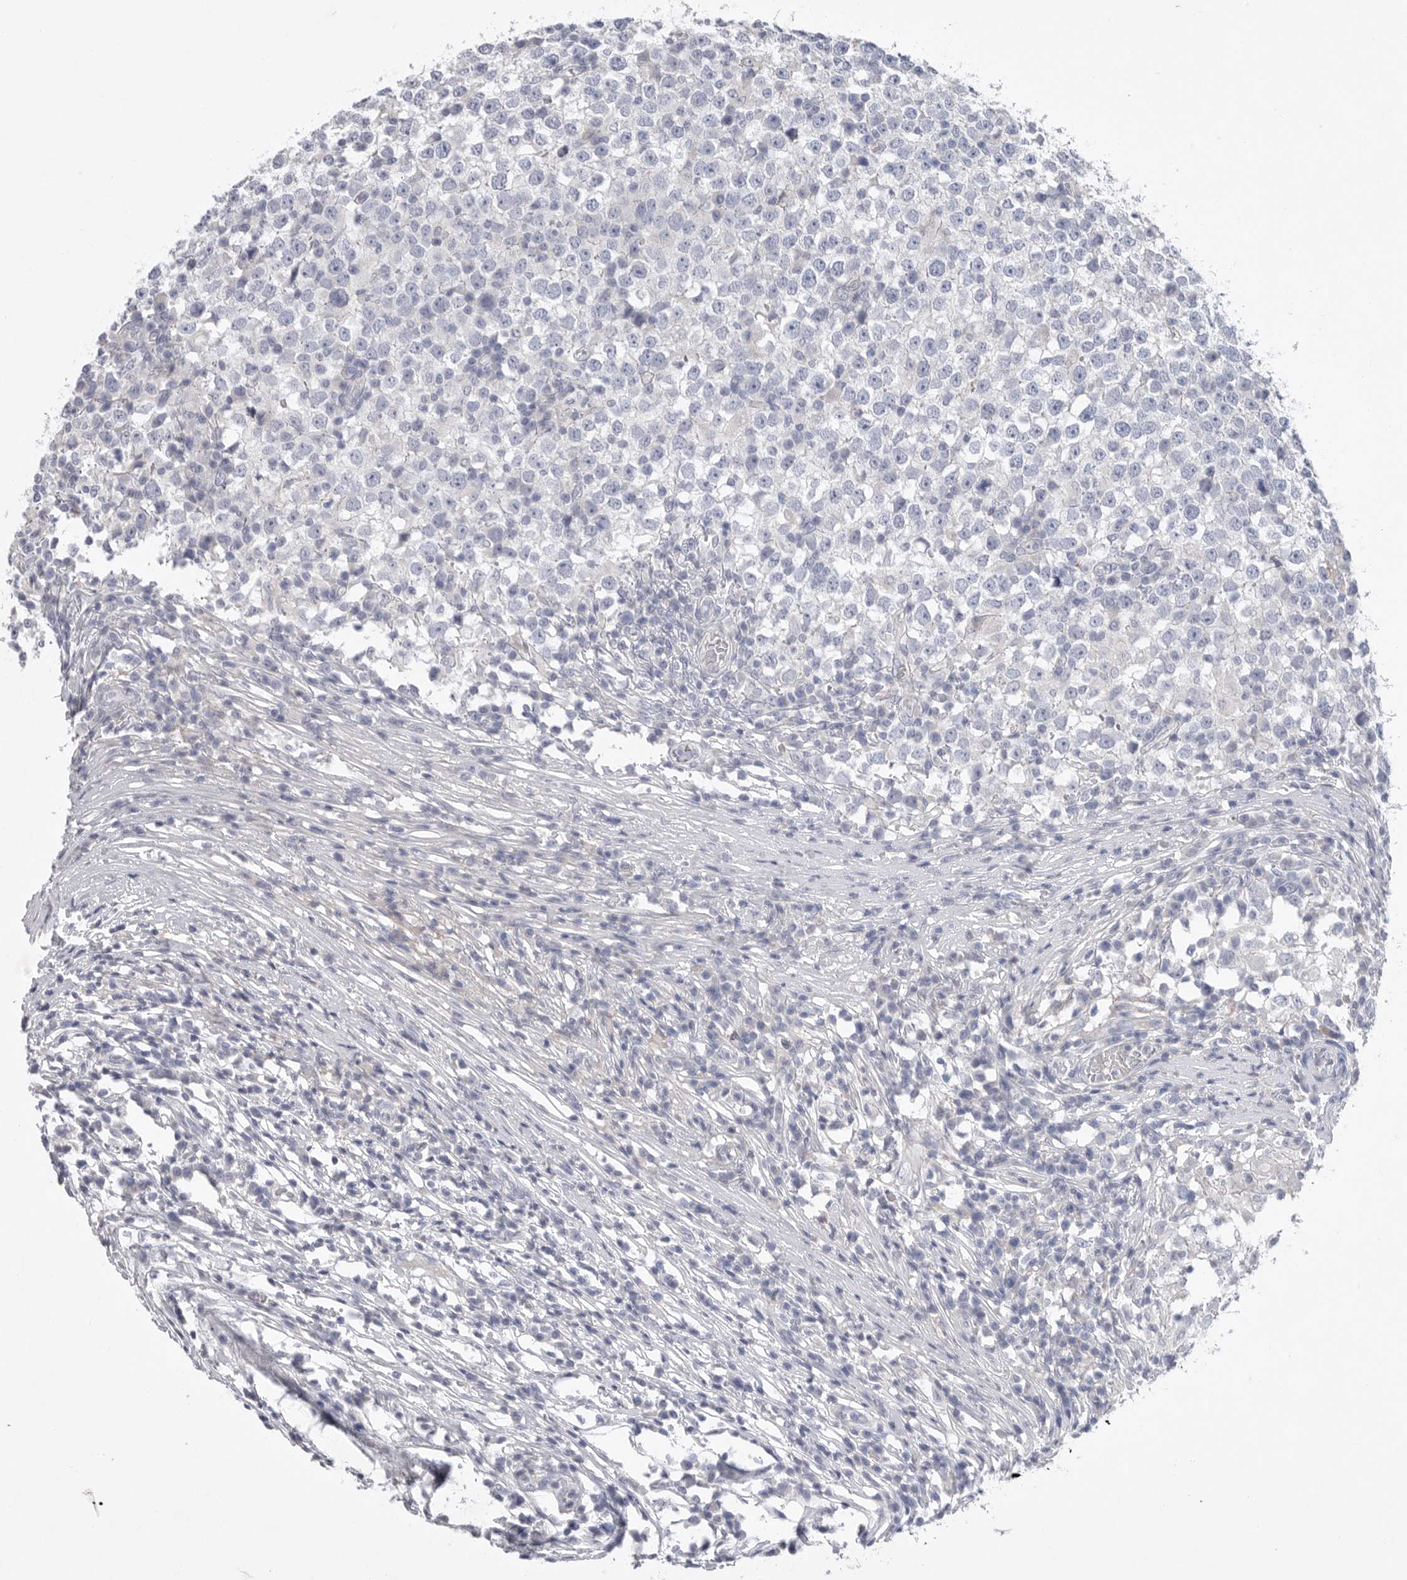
{"staining": {"intensity": "negative", "quantity": "none", "location": "none"}, "tissue": "testis cancer", "cell_type": "Tumor cells", "image_type": "cancer", "snomed": [{"axis": "morphology", "description": "Seminoma, NOS"}, {"axis": "topography", "description": "Testis"}], "caption": "IHC photomicrograph of neoplastic tissue: testis cancer stained with DAB (3,3'-diaminobenzidine) exhibits no significant protein staining in tumor cells.", "gene": "CAMK2B", "patient": {"sex": "male", "age": 65}}